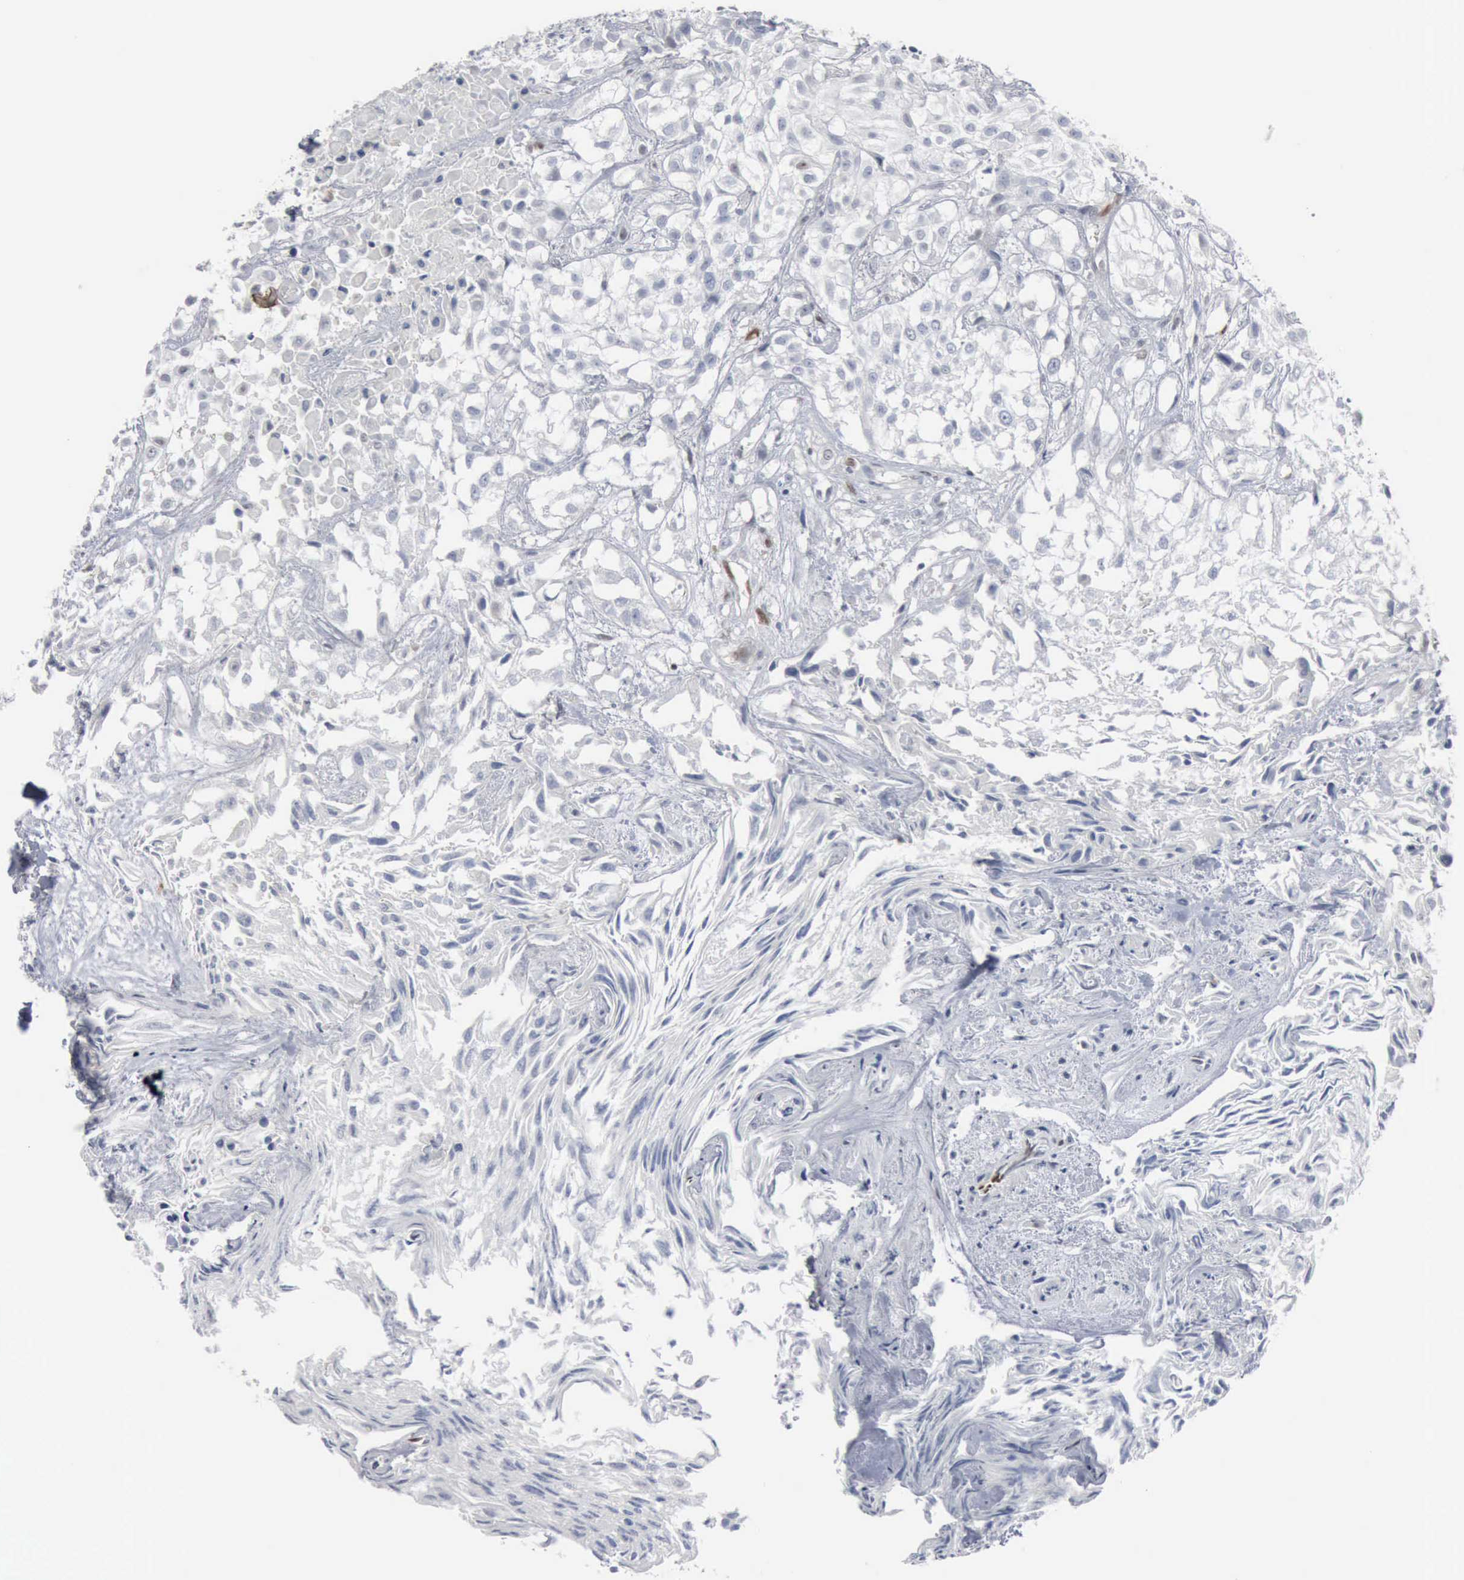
{"staining": {"intensity": "negative", "quantity": "none", "location": "none"}, "tissue": "urothelial cancer", "cell_type": "Tumor cells", "image_type": "cancer", "snomed": [{"axis": "morphology", "description": "Urothelial carcinoma, High grade"}, {"axis": "topography", "description": "Urinary bladder"}], "caption": "IHC of human urothelial cancer reveals no positivity in tumor cells.", "gene": "FGF2", "patient": {"sex": "male", "age": 56}}